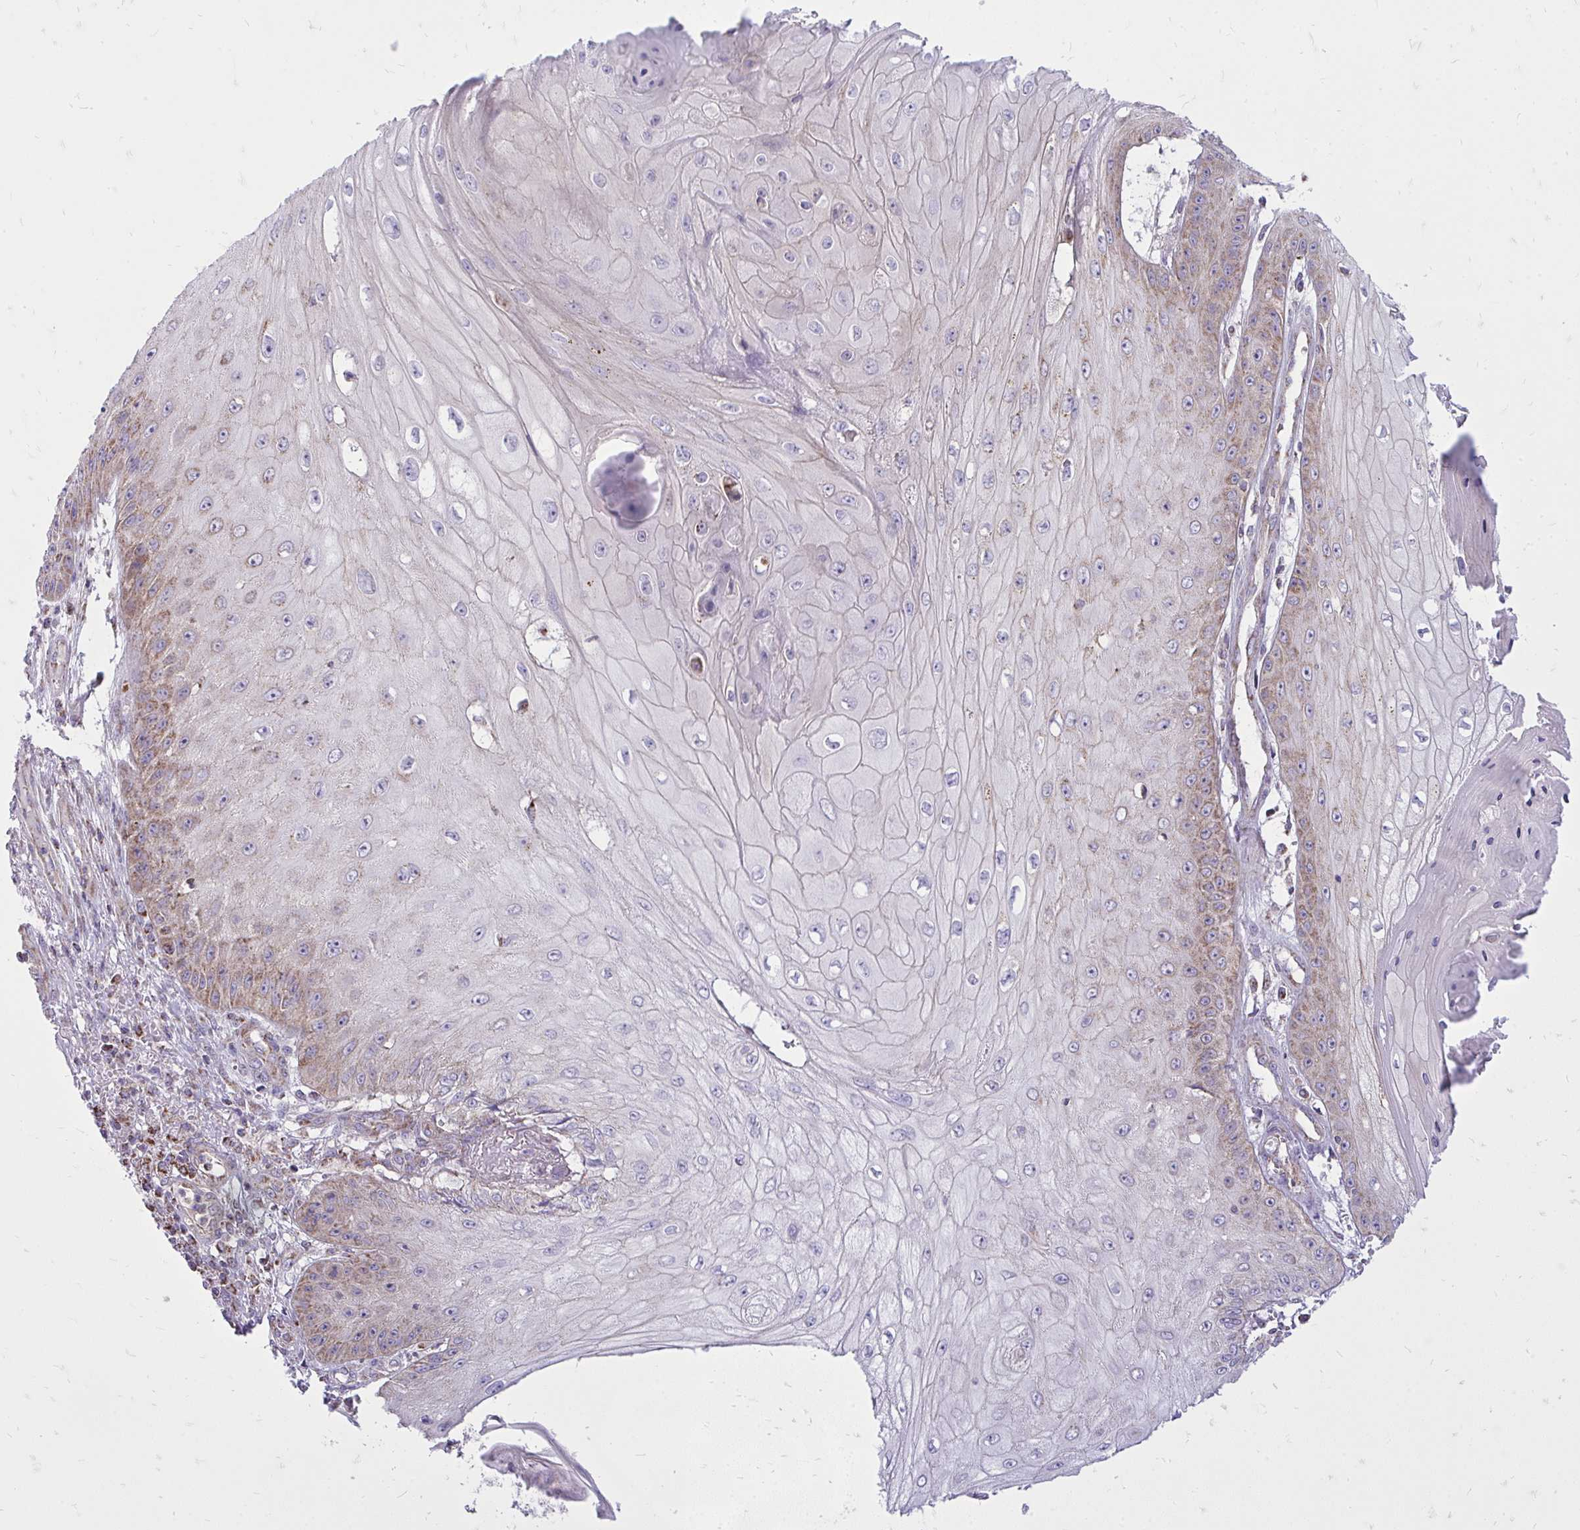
{"staining": {"intensity": "weak", "quantity": "25%-75%", "location": "cytoplasmic/membranous"}, "tissue": "skin cancer", "cell_type": "Tumor cells", "image_type": "cancer", "snomed": [{"axis": "morphology", "description": "Squamous cell carcinoma, NOS"}, {"axis": "topography", "description": "Skin"}], "caption": "Squamous cell carcinoma (skin) tissue shows weak cytoplasmic/membranous staining in approximately 25%-75% of tumor cells, visualized by immunohistochemistry.", "gene": "SPTBN2", "patient": {"sex": "male", "age": 70}}